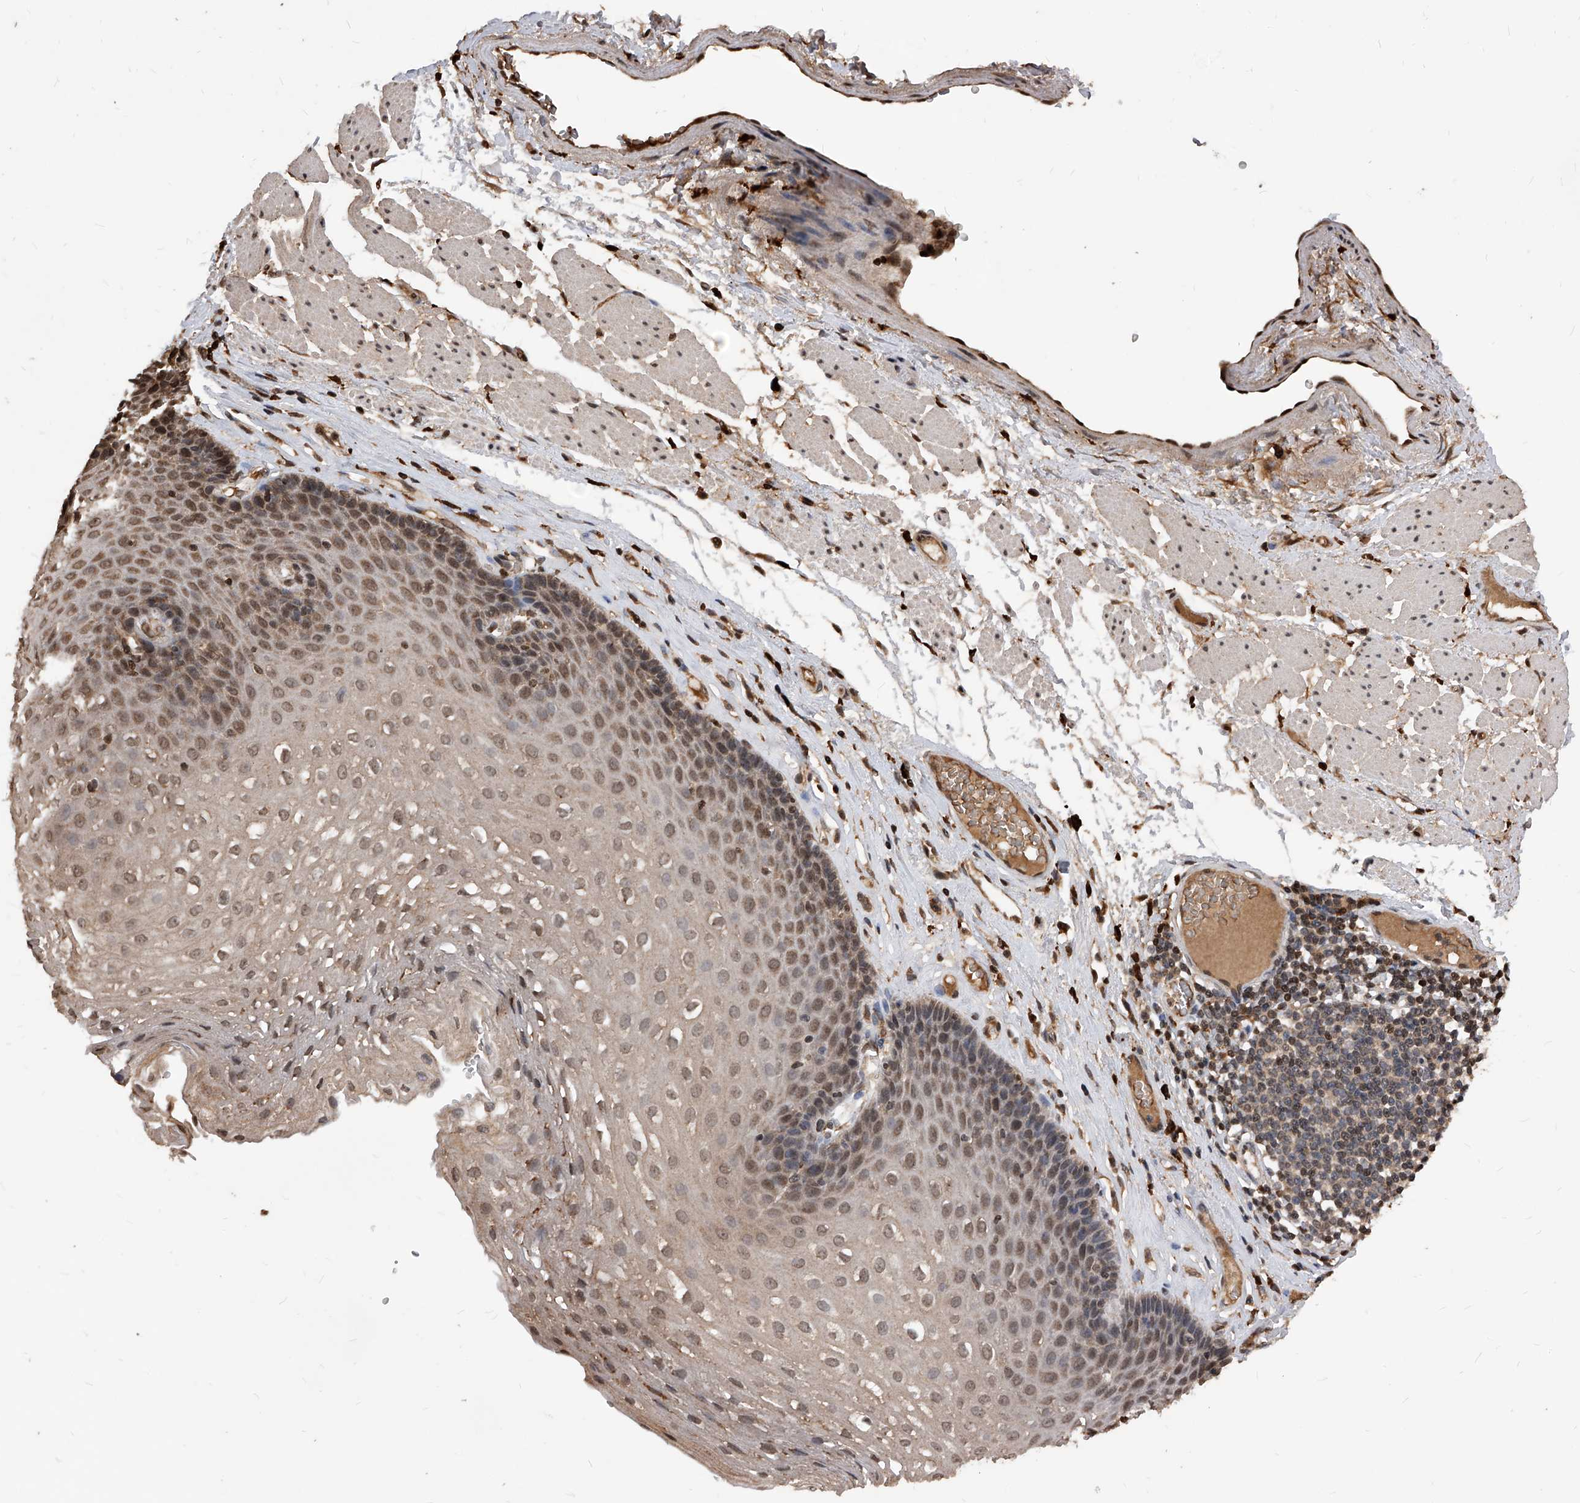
{"staining": {"intensity": "moderate", "quantity": ">75%", "location": "cytoplasmic/membranous,nuclear"}, "tissue": "esophagus", "cell_type": "Squamous epithelial cells", "image_type": "normal", "snomed": [{"axis": "morphology", "description": "Normal tissue, NOS"}, {"axis": "topography", "description": "Esophagus"}], "caption": "The histopathology image demonstrates immunohistochemical staining of normal esophagus. There is moderate cytoplasmic/membranous,nuclear staining is present in approximately >75% of squamous epithelial cells. (DAB (3,3'-diaminobenzidine) = brown stain, brightfield microscopy at high magnification).", "gene": "ID1", "patient": {"sex": "female", "age": 66}}